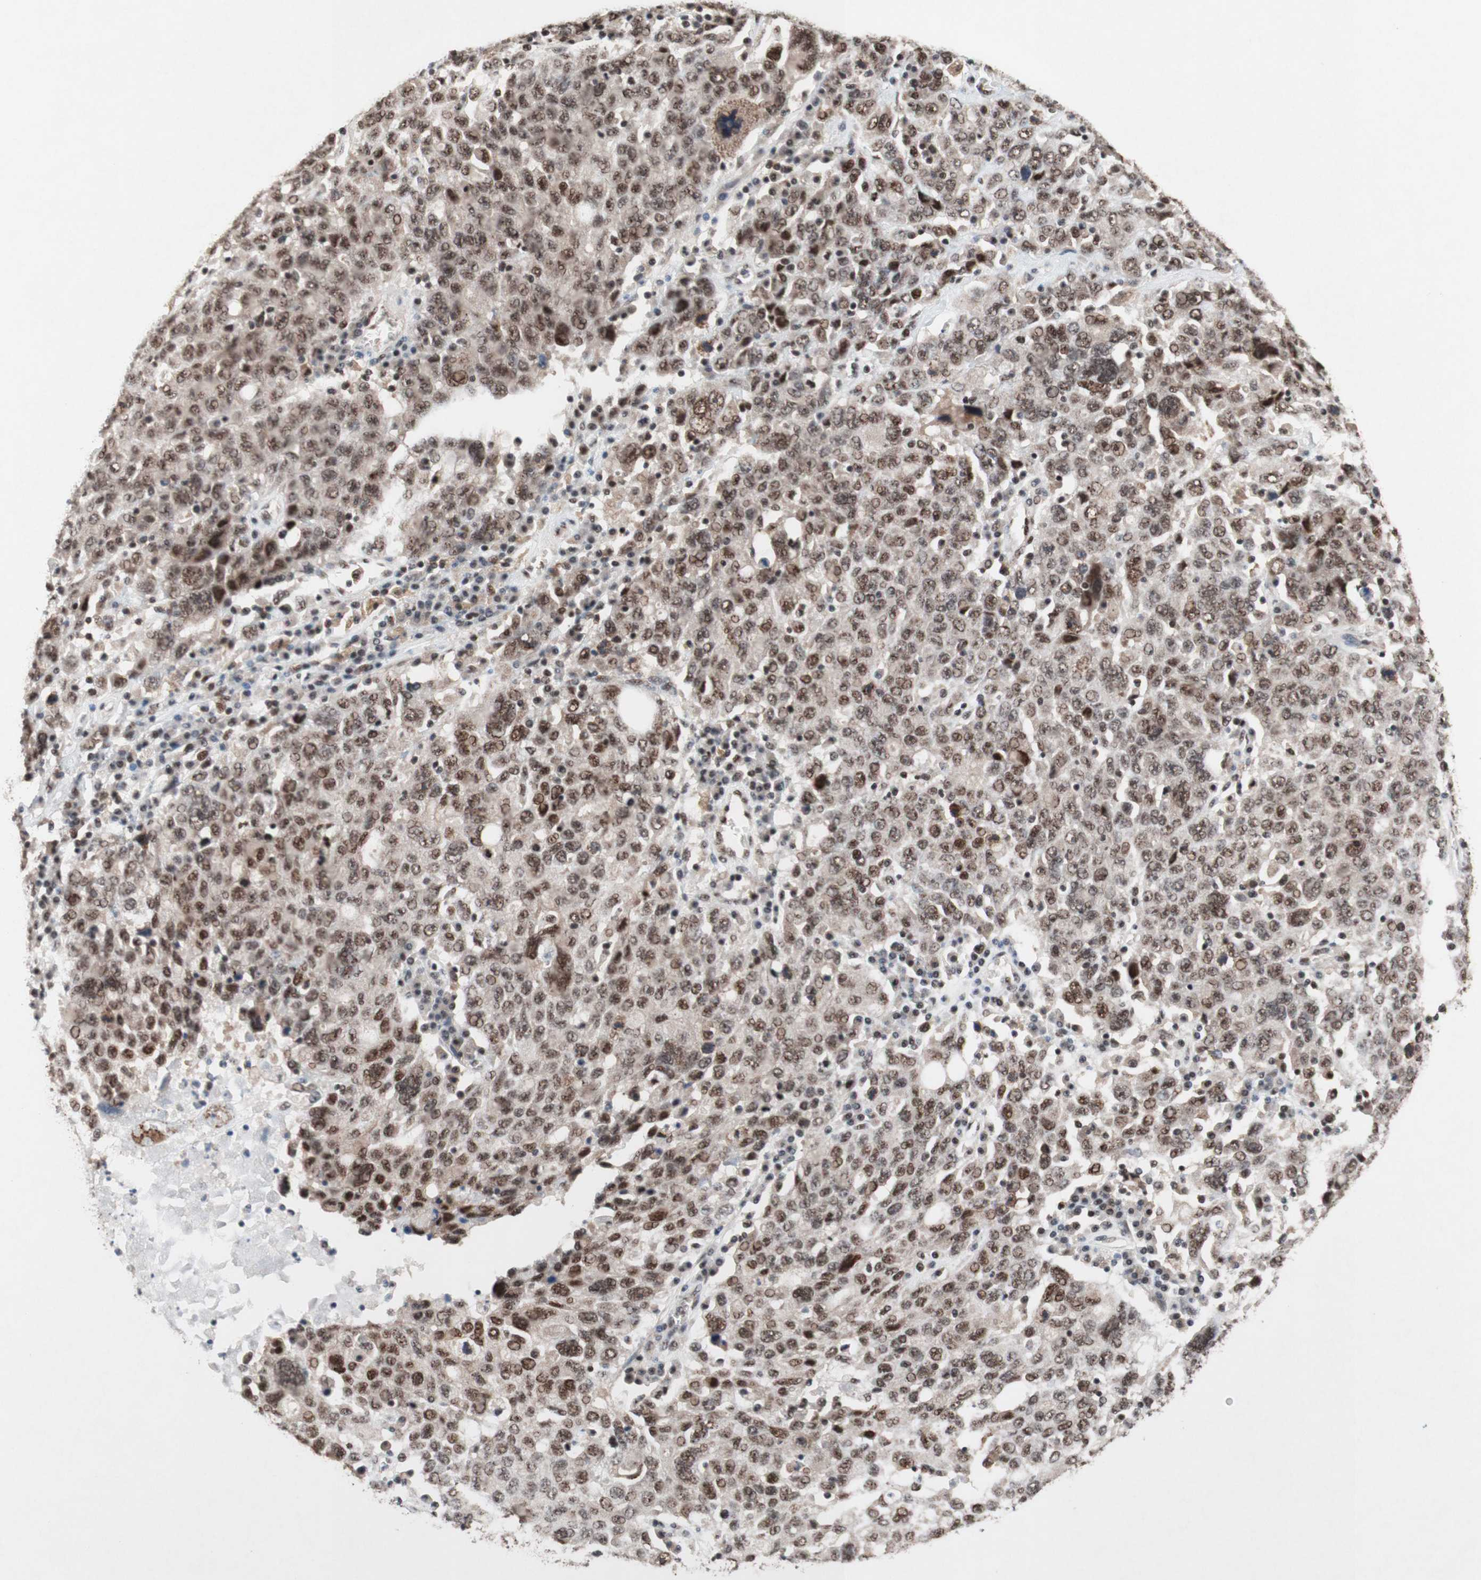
{"staining": {"intensity": "moderate", "quantity": ">75%", "location": "nuclear"}, "tissue": "ovarian cancer", "cell_type": "Tumor cells", "image_type": "cancer", "snomed": [{"axis": "morphology", "description": "Carcinoma, endometroid"}, {"axis": "topography", "description": "Ovary"}], "caption": "DAB immunohistochemical staining of human ovarian cancer (endometroid carcinoma) shows moderate nuclear protein staining in about >75% of tumor cells.", "gene": "TLE1", "patient": {"sex": "female", "age": 62}}